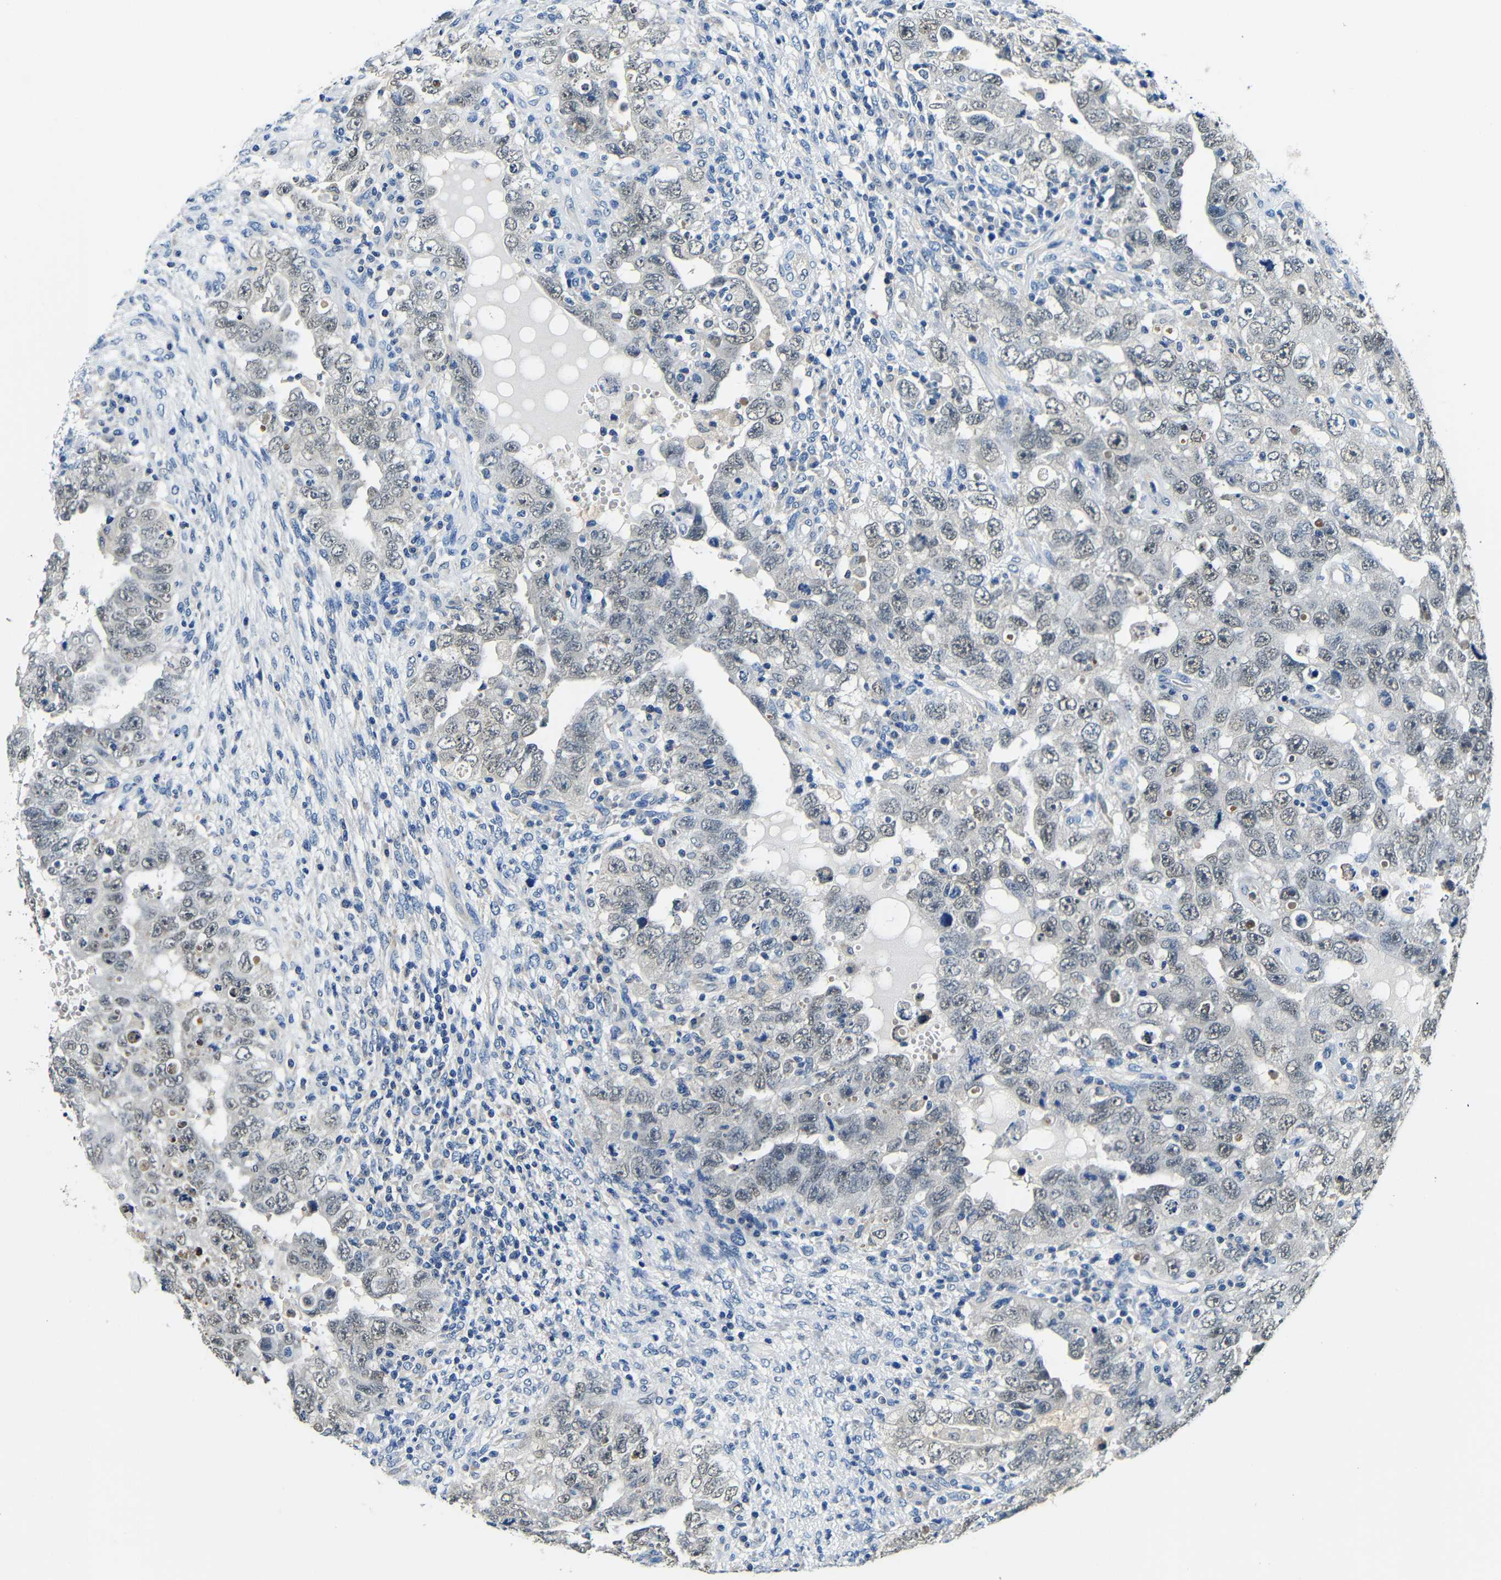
{"staining": {"intensity": "weak", "quantity": "25%-75%", "location": "nuclear"}, "tissue": "testis cancer", "cell_type": "Tumor cells", "image_type": "cancer", "snomed": [{"axis": "morphology", "description": "Carcinoma, Embryonal, NOS"}, {"axis": "topography", "description": "Testis"}], "caption": "Testis cancer (embryonal carcinoma) stained with DAB immunohistochemistry (IHC) displays low levels of weak nuclear expression in approximately 25%-75% of tumor cells.", "gene": "ADAP1", "patient": {"sex": "male", "age": 26}}